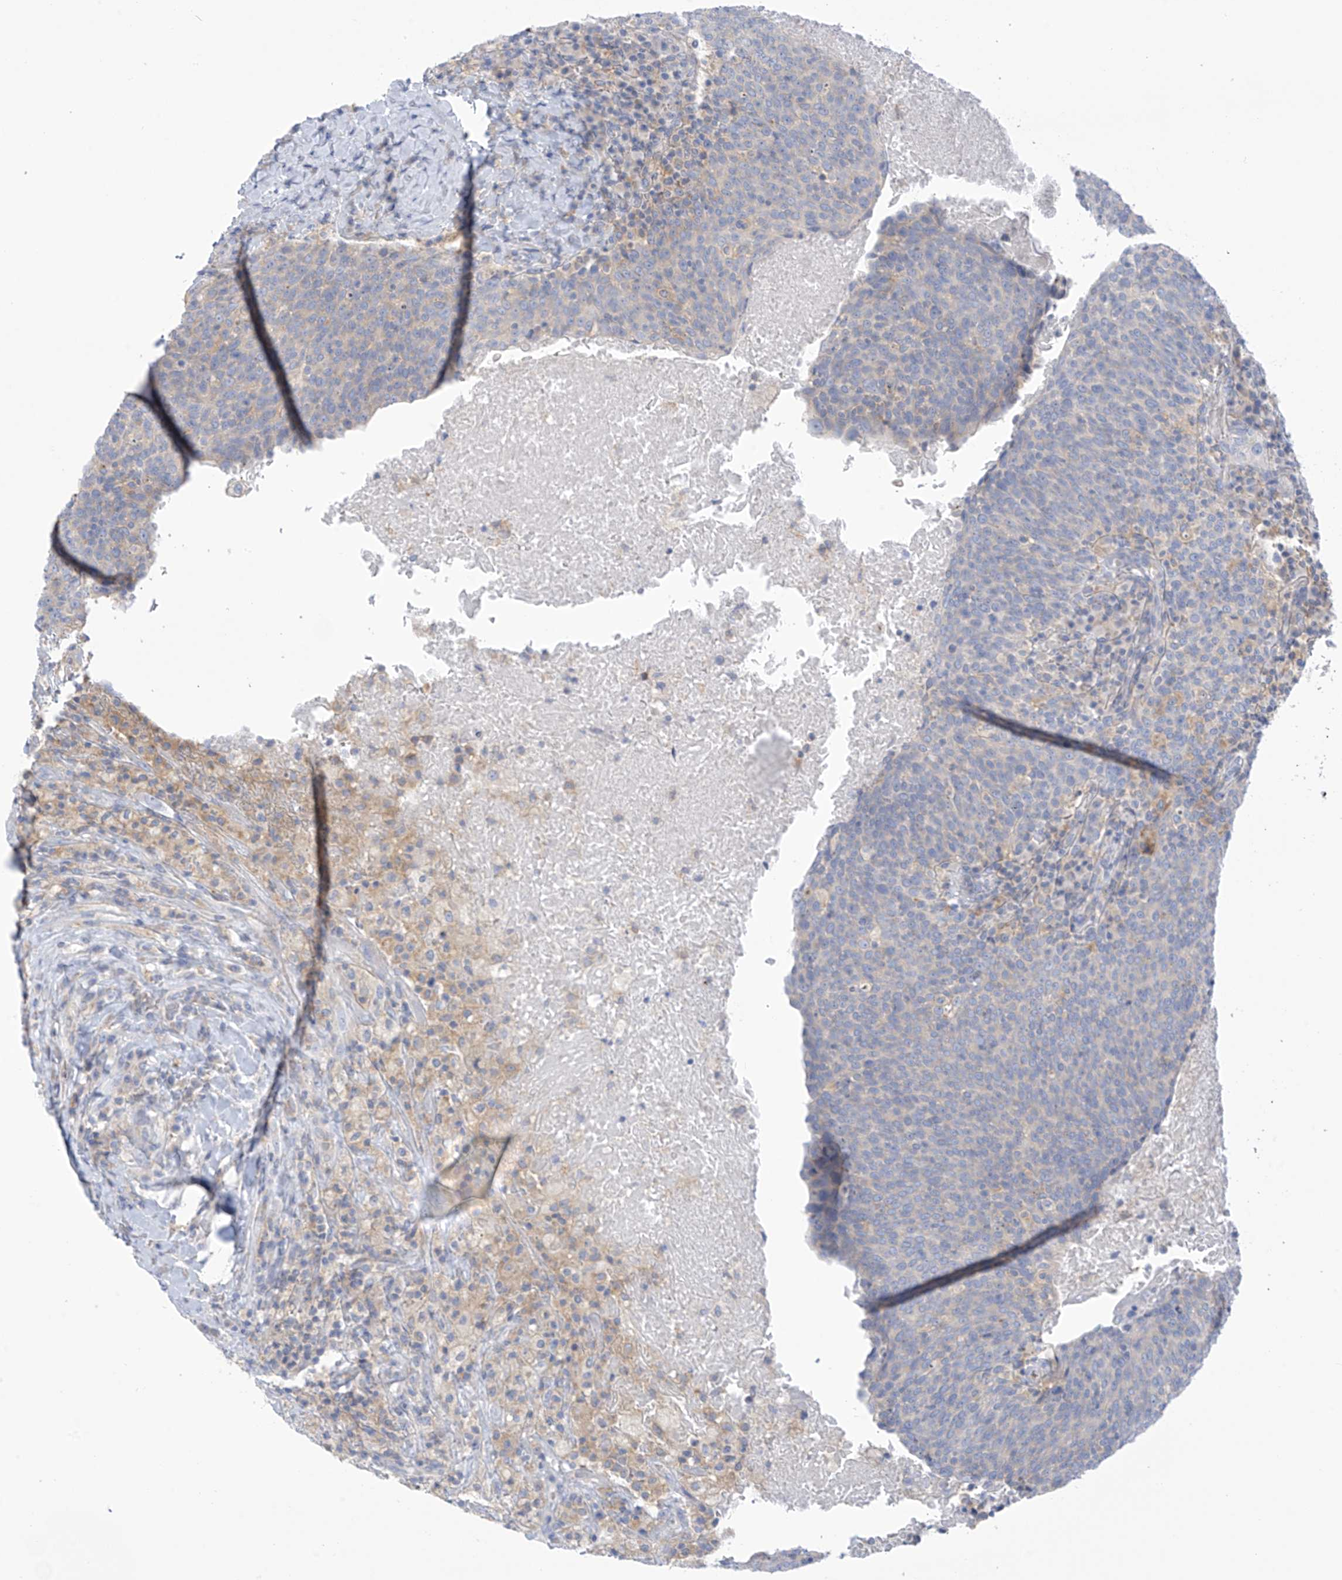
{"staining": {"intensity": "negative", "quantity": "none", "location": "none"}, "tissue": "head and neck cancer", "cell_type": "Tumor cells", "image_type": "cancer", "snomed": [{"axis": "morphology", "description": "Squamous cell carcinoma, NOS"}, {"axis": "morphology", "description": "Squamous cell carcinoma, metastatic, NOS"}, {"axis": "topography", "description": "Lymph node"}, {"axis": "topography", "description": "Head-Neck"}], "caption": "A histopathology image of squamous cell carcinoma (head and neck) stained for a protein displays no brown staining in tumor cells.", "gene": "SLC6A12", "patient": {"sex": "male", "age": 62}}